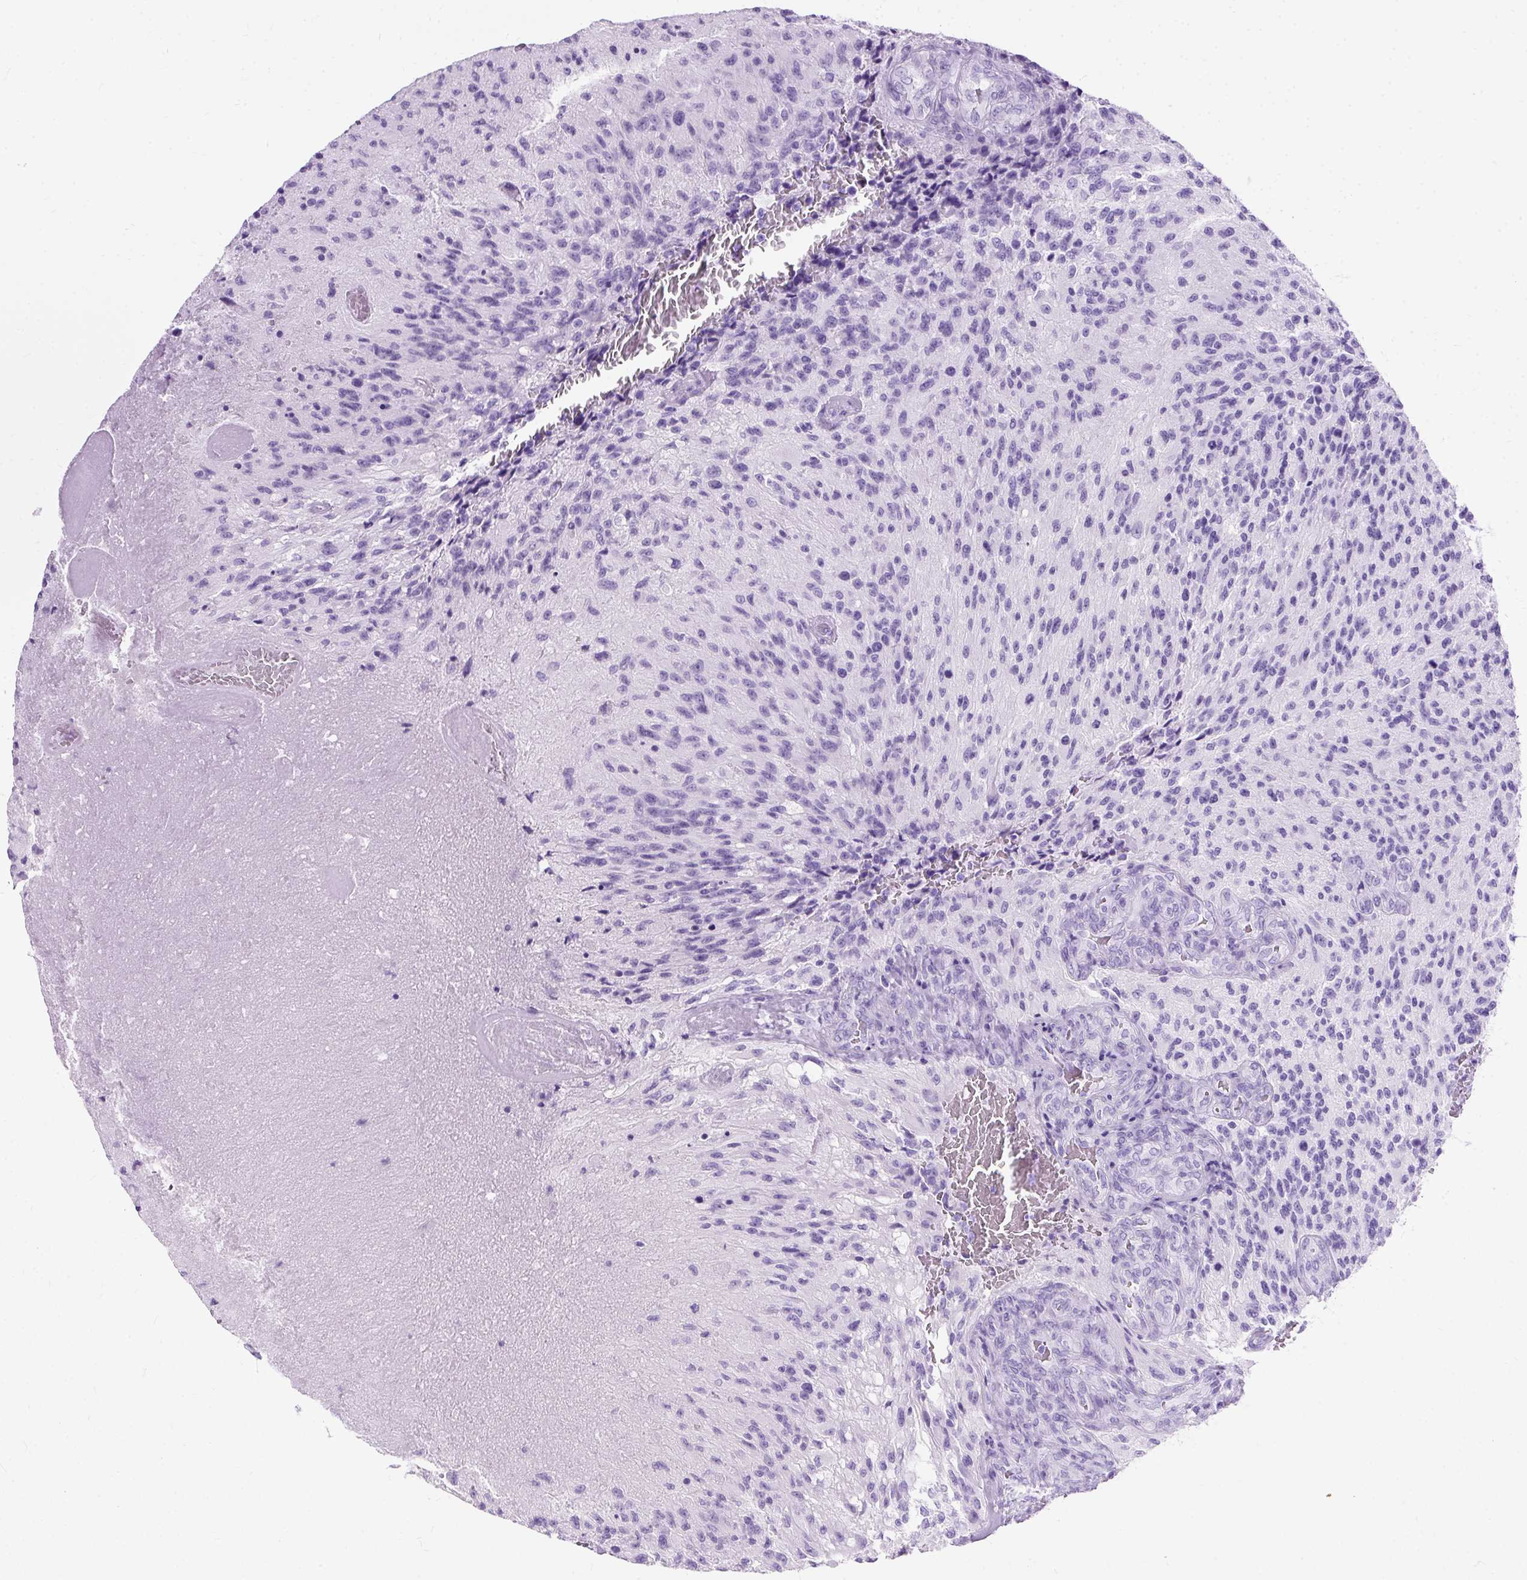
{"staining": {"intensity": "negative", "quantity": "none", "location": "none"}, "tissue": "glioma", "cell_type": "Tumor cells", "image_type": "cancer", "snomed": [{"axis": "morphology", "description": "Normal tissue, NOS"}, {"axis": "morphology", "description": "Glioma, malignant, High grade"}, {"axis": "topography", "description": "Cerebral cortex"}], "caption": "Glioma was stained to show a protein in brown. There is no significant positivity in tumor cells.", "gene": "PVALB", "patient": {"sex": "male", "age": 56}}